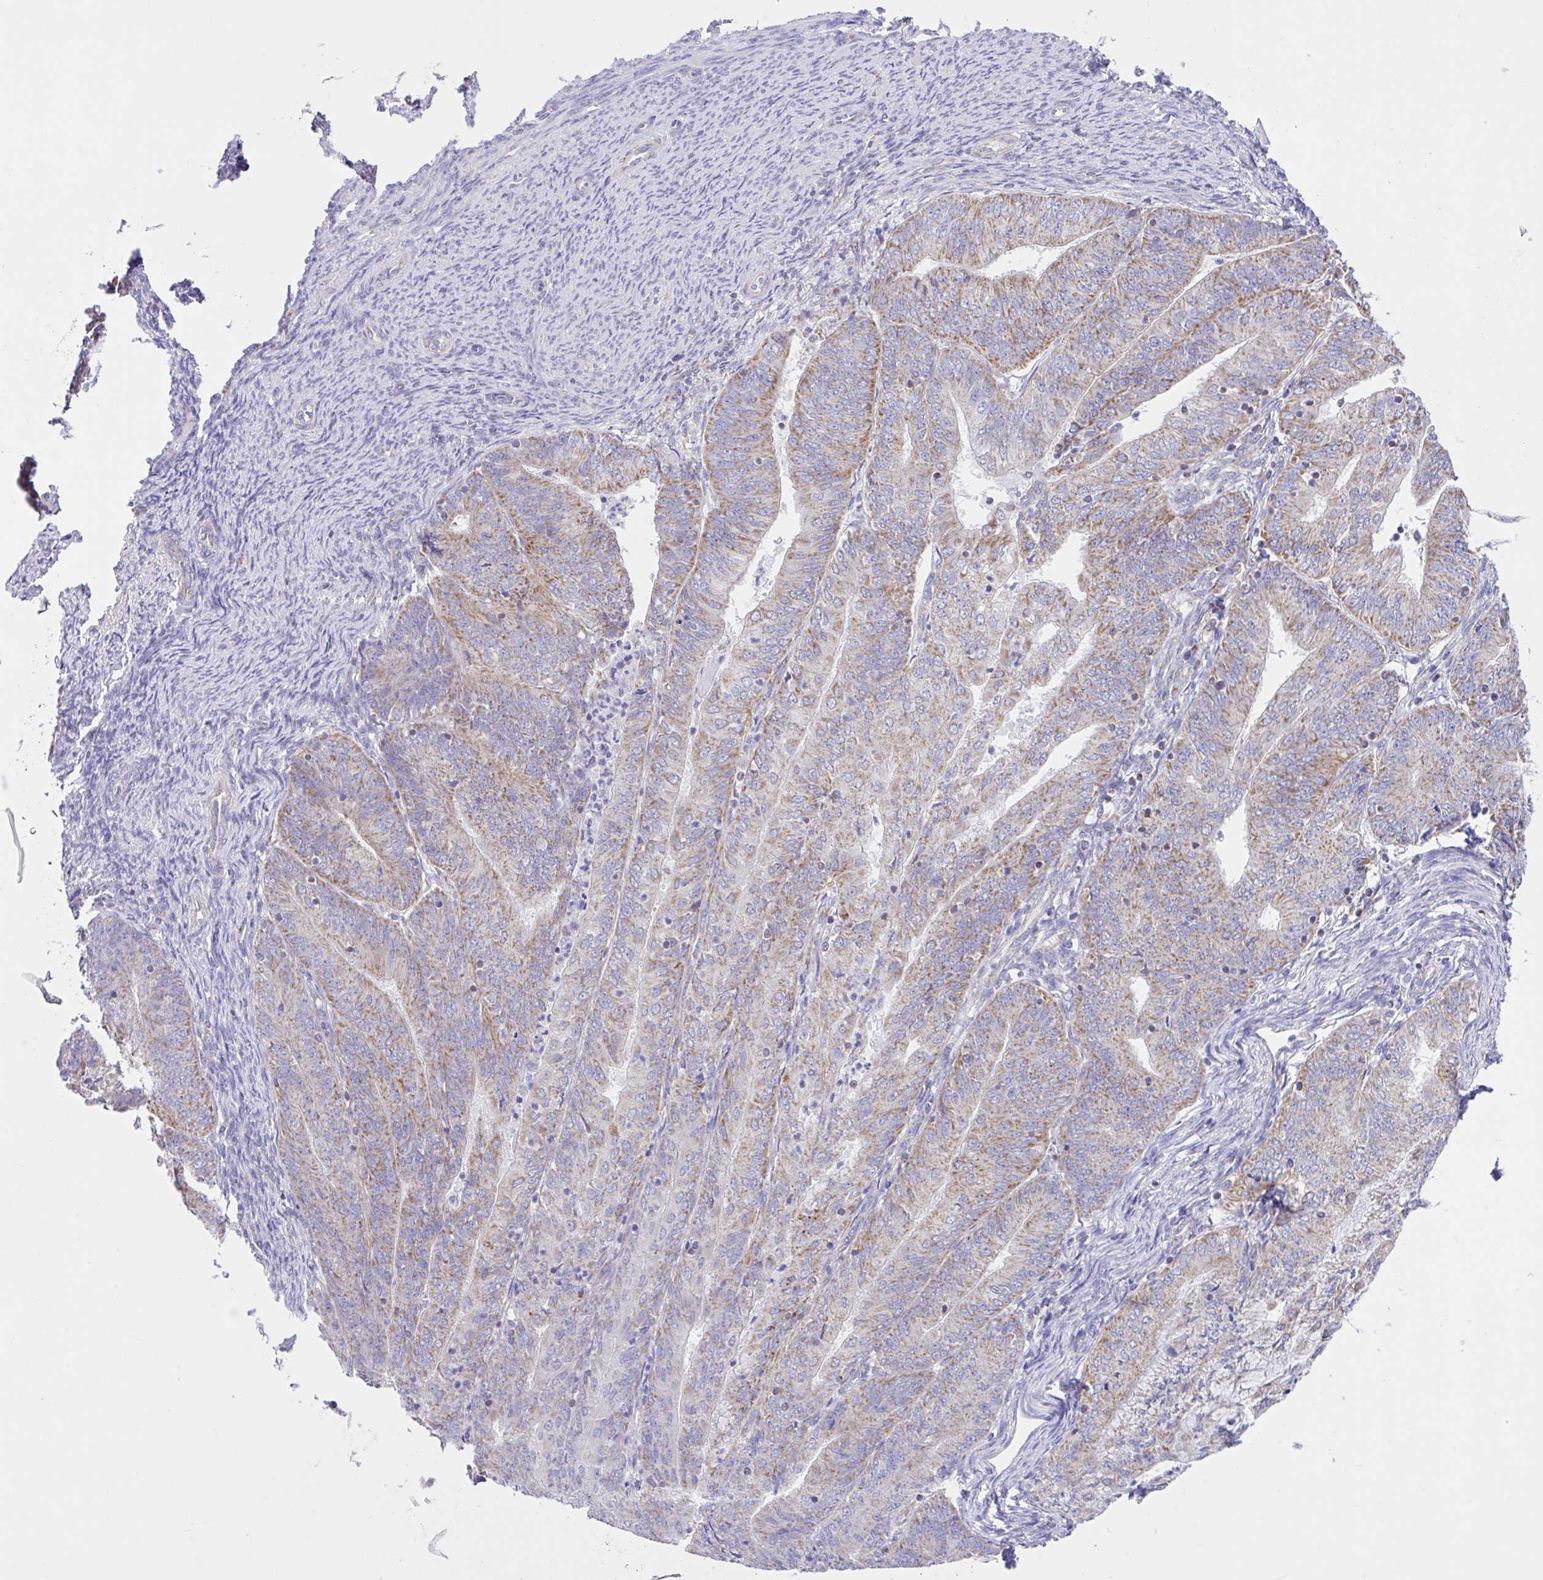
{"staining": {"intensity": "moderate", "quantity": ">75%", "location": "cytoplasmic/membranous"}, "tissue": "endometrial cancer", "cell_type": "Tumor cells", "image_type": "cancer", "snomed": [{"axis": "morphology", "description": "Adenocarcinoma, NOS"}, {"axis": "topography", "description": "Endometrium"}], "caption": "Endometrial cancer (adenocarcinoma) stained with a brown dye exhibits moderate cytoplasmic/membranous positive expression in approximately >75% of tumor cells.", "gene": "NDUFS2", "patient": {"sex": "female", "age": 57}}